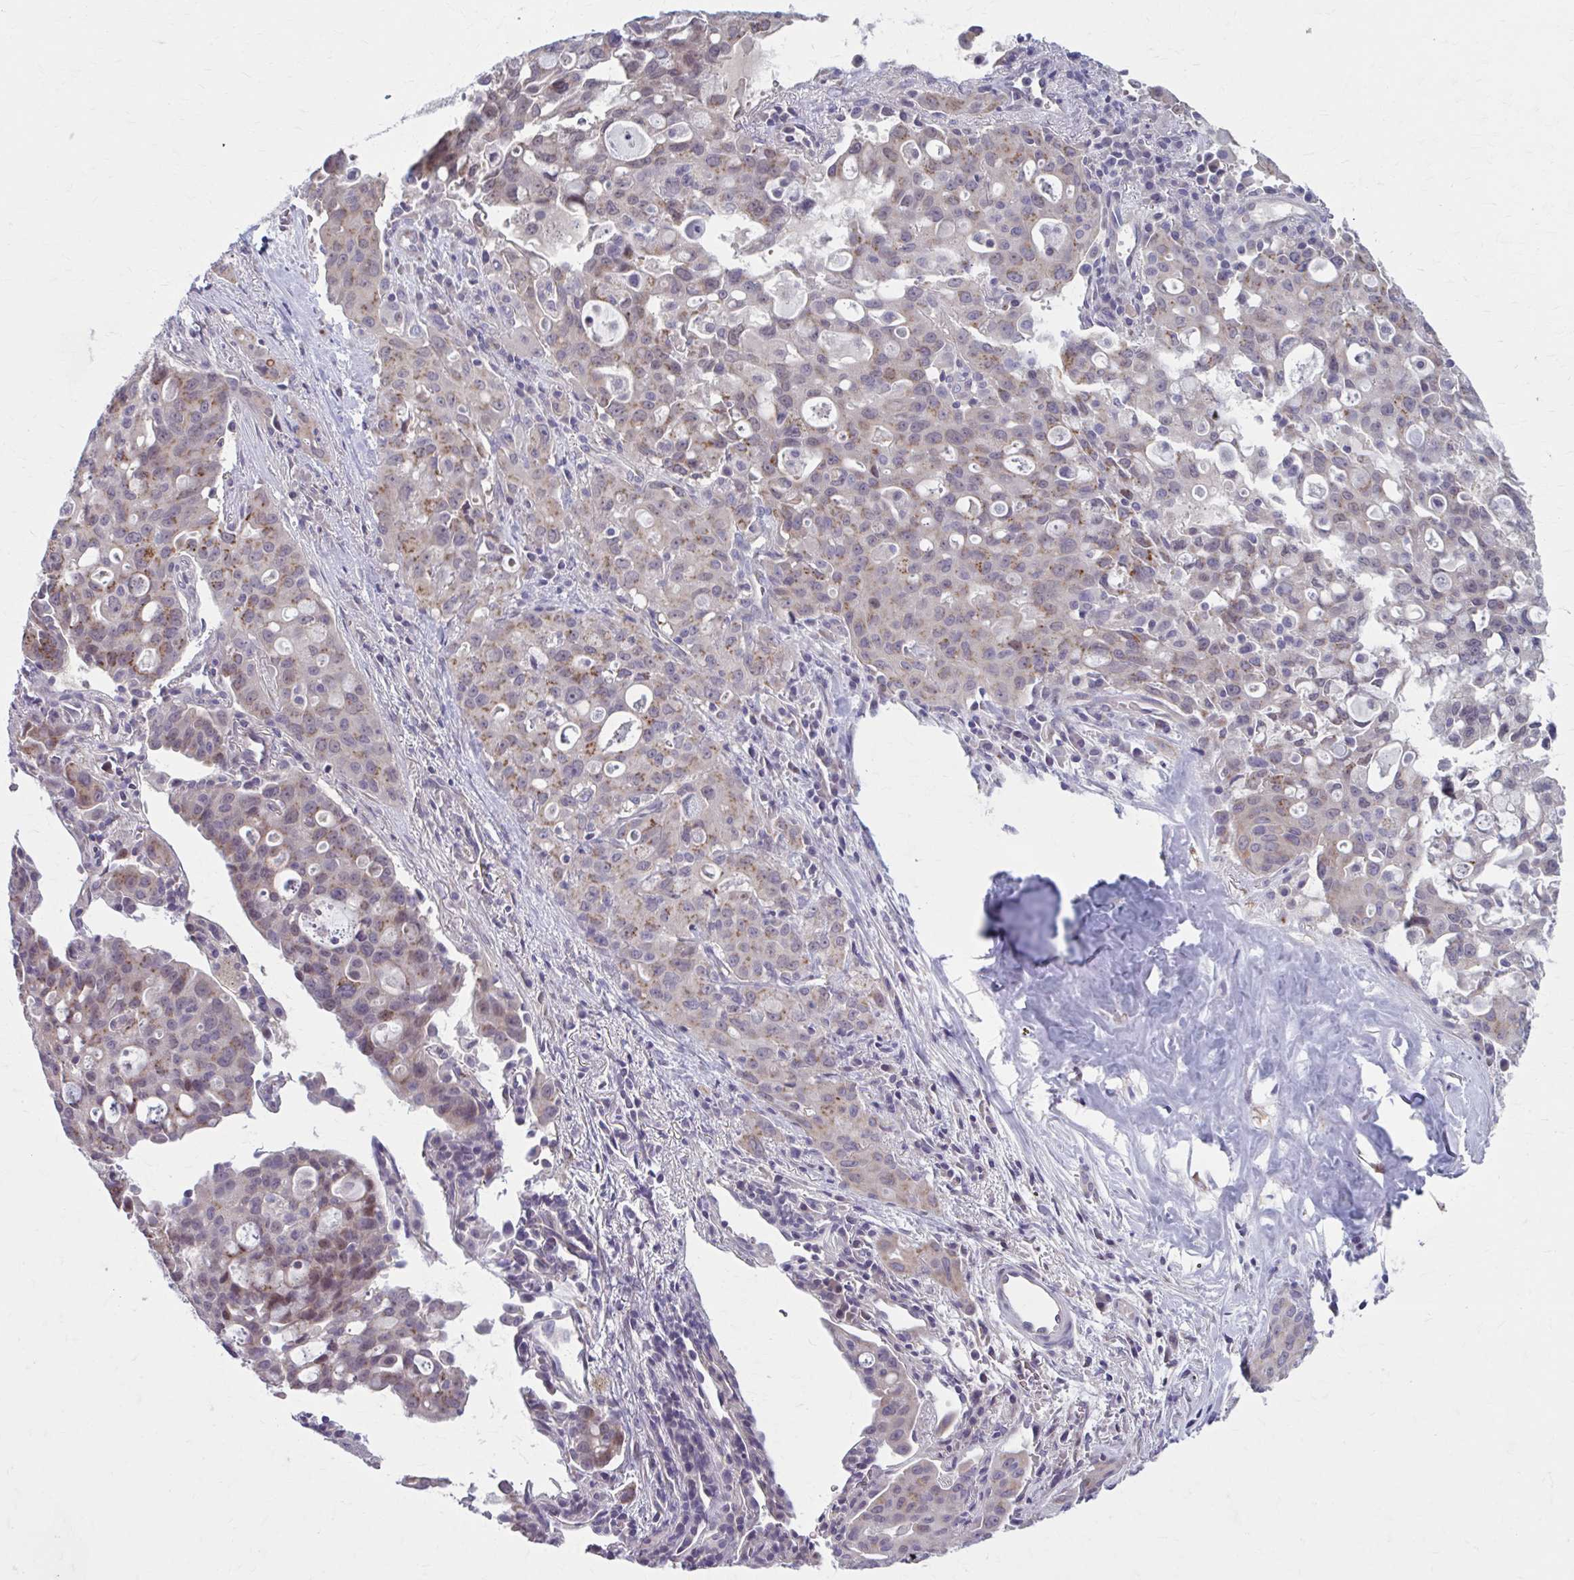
{"staining": {"intensity": "moderate", "quantity": ">75%", "location": "cytoplasmic/membranous,nuclear"}, "tissue": "lung cancer", "cell_type": "Tumor cells", "image_type": "cancer", "snomed": [{"axis": "morphology", "description": "Adenocarcinoma, NOS"}, {"axis": "topography", "description": "Lung"}], "caption": "Tumor cells exhibit medium levels of moderate cytoplasmic/membranous and nuclear staining in approximately >75% of cells in human lung cancer (adenocarcinoma).", "gene": "CHST3", "patient": {"sex": "female", "age": 44}}